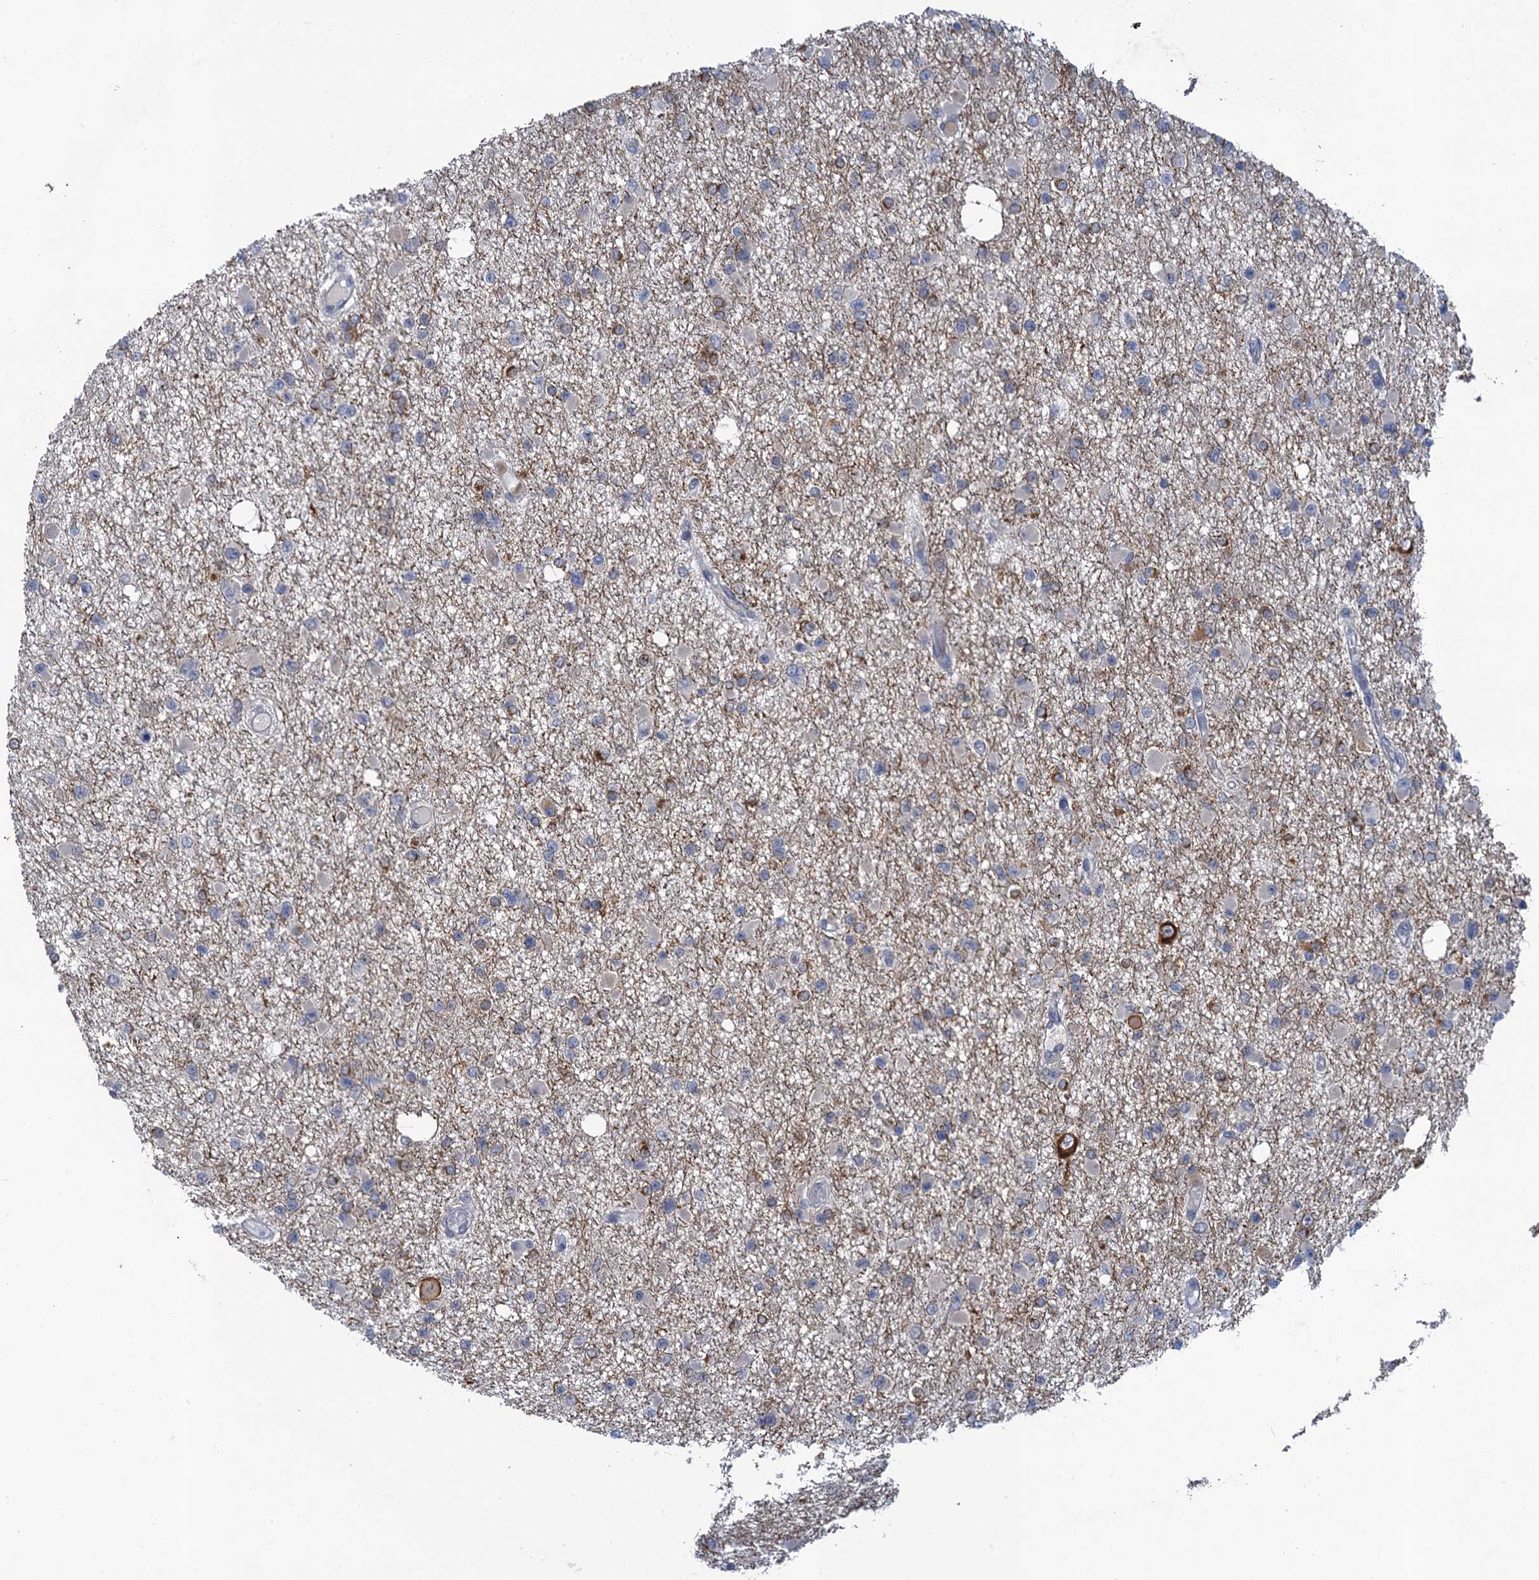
{"staining": {"intensity": "negative", "quantity": "none", "location": "none"}, "tissue": "glioma", "cell_type": "Tumor cells", "image_type": "cancer", "snomed": [{"axis": "morphology", "description": "Glioma, malignant, Low grade"}, {"axis": "topography", "description": "Brain"}], "caption": "Immunohistochemical staining of human malignant glioma (low-grade) shows no significant expression in tumor cells.", "gene": "MRFAP1", "patient": {"sex": "female", "age": 22}}